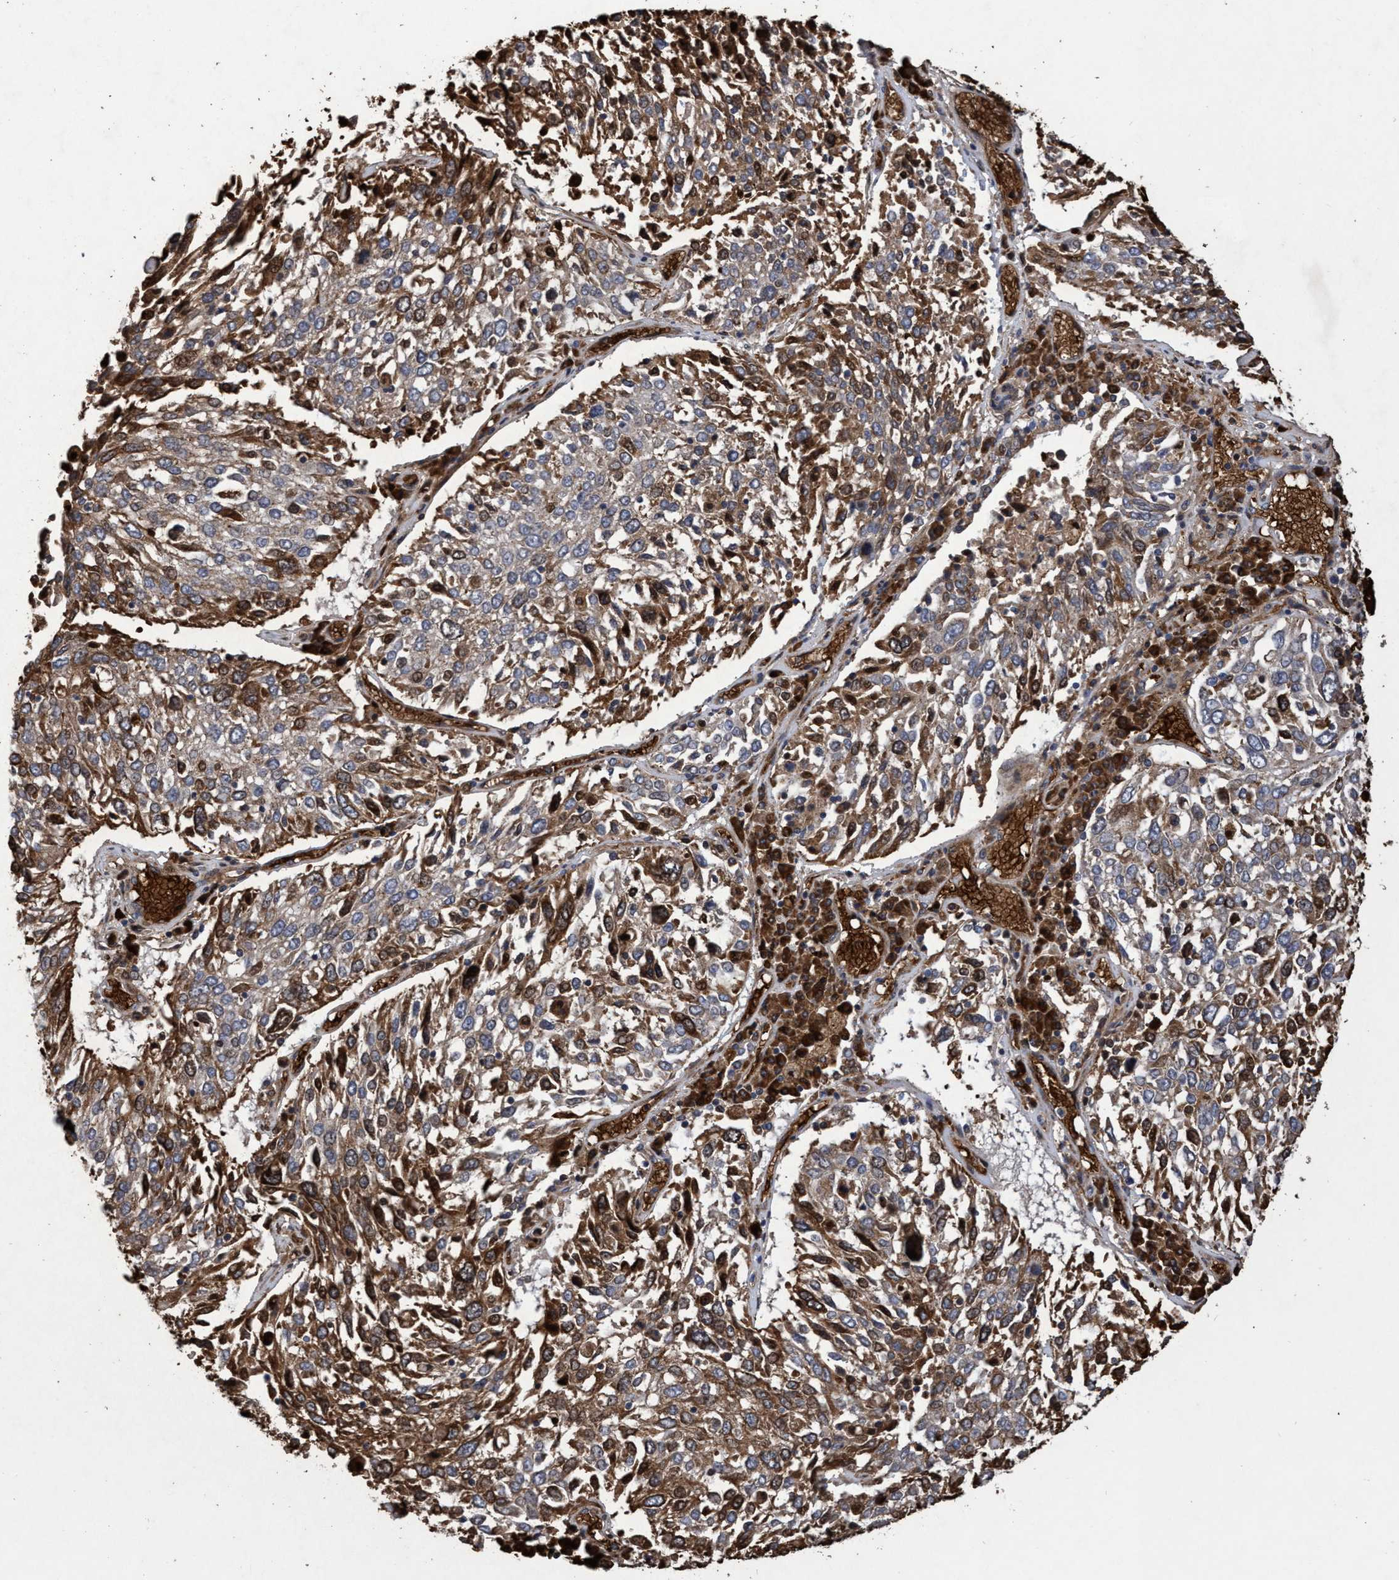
{"staining": {"intensity": "moderate", "quantity": "25%-75%", "location": "cytoplasmic/membranous"}, "tissue": "lung cancer", "cell_type": "Tumor cells", "image_type": "cancer", "snomed": [{"axis": "morphology", "description": "Squamous cell carcinoma, NOS"}, {"axis": "topography", "description": "Lung"}], "caption": "Protein analysis of lung cancer tissue reveals moderate cytoplasmic/membranous positivity in about 25%-75% of tumor cells.", "gene": "CHMP6", "patient": {"sex": "male", "age": 65}}